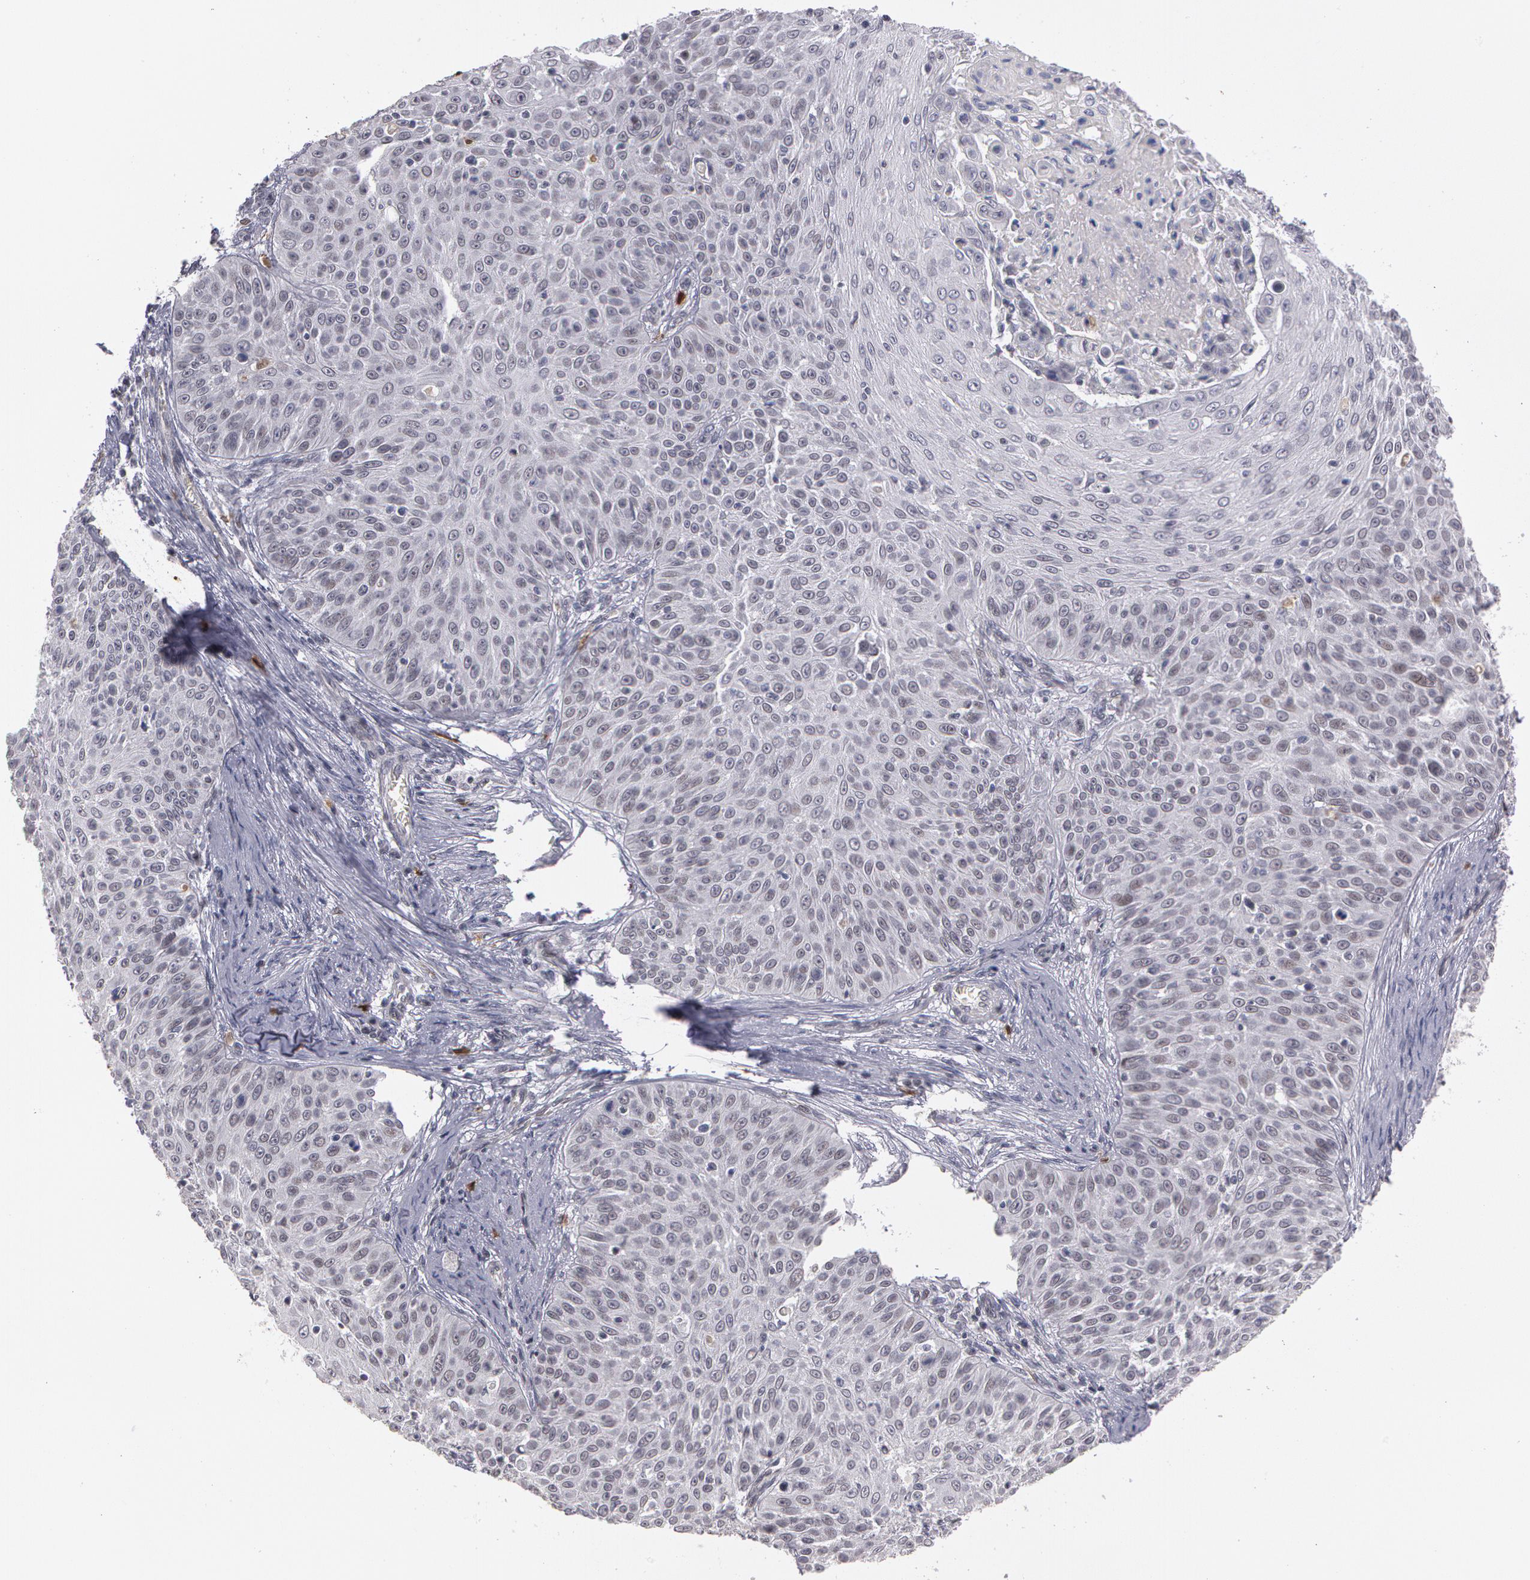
{"staining": {"intensity": "negative", "quantity": "none", "location": "none"}, "tissue": "skin cancer", "cell_type": "Tumor cells", "image_type": "cancer", "snomed": [{"axis": "morphology", "description": "Squamous cell carcinoma, NOS"}, {"axis": "topography", "description": "Skin"}], "caption": "A histopathology image of human skin squamous cell carcinoma is negative for staining in tumor cells.", "gene": "PRICKLE1", "patient": {"sex": "male", "age": 82}}